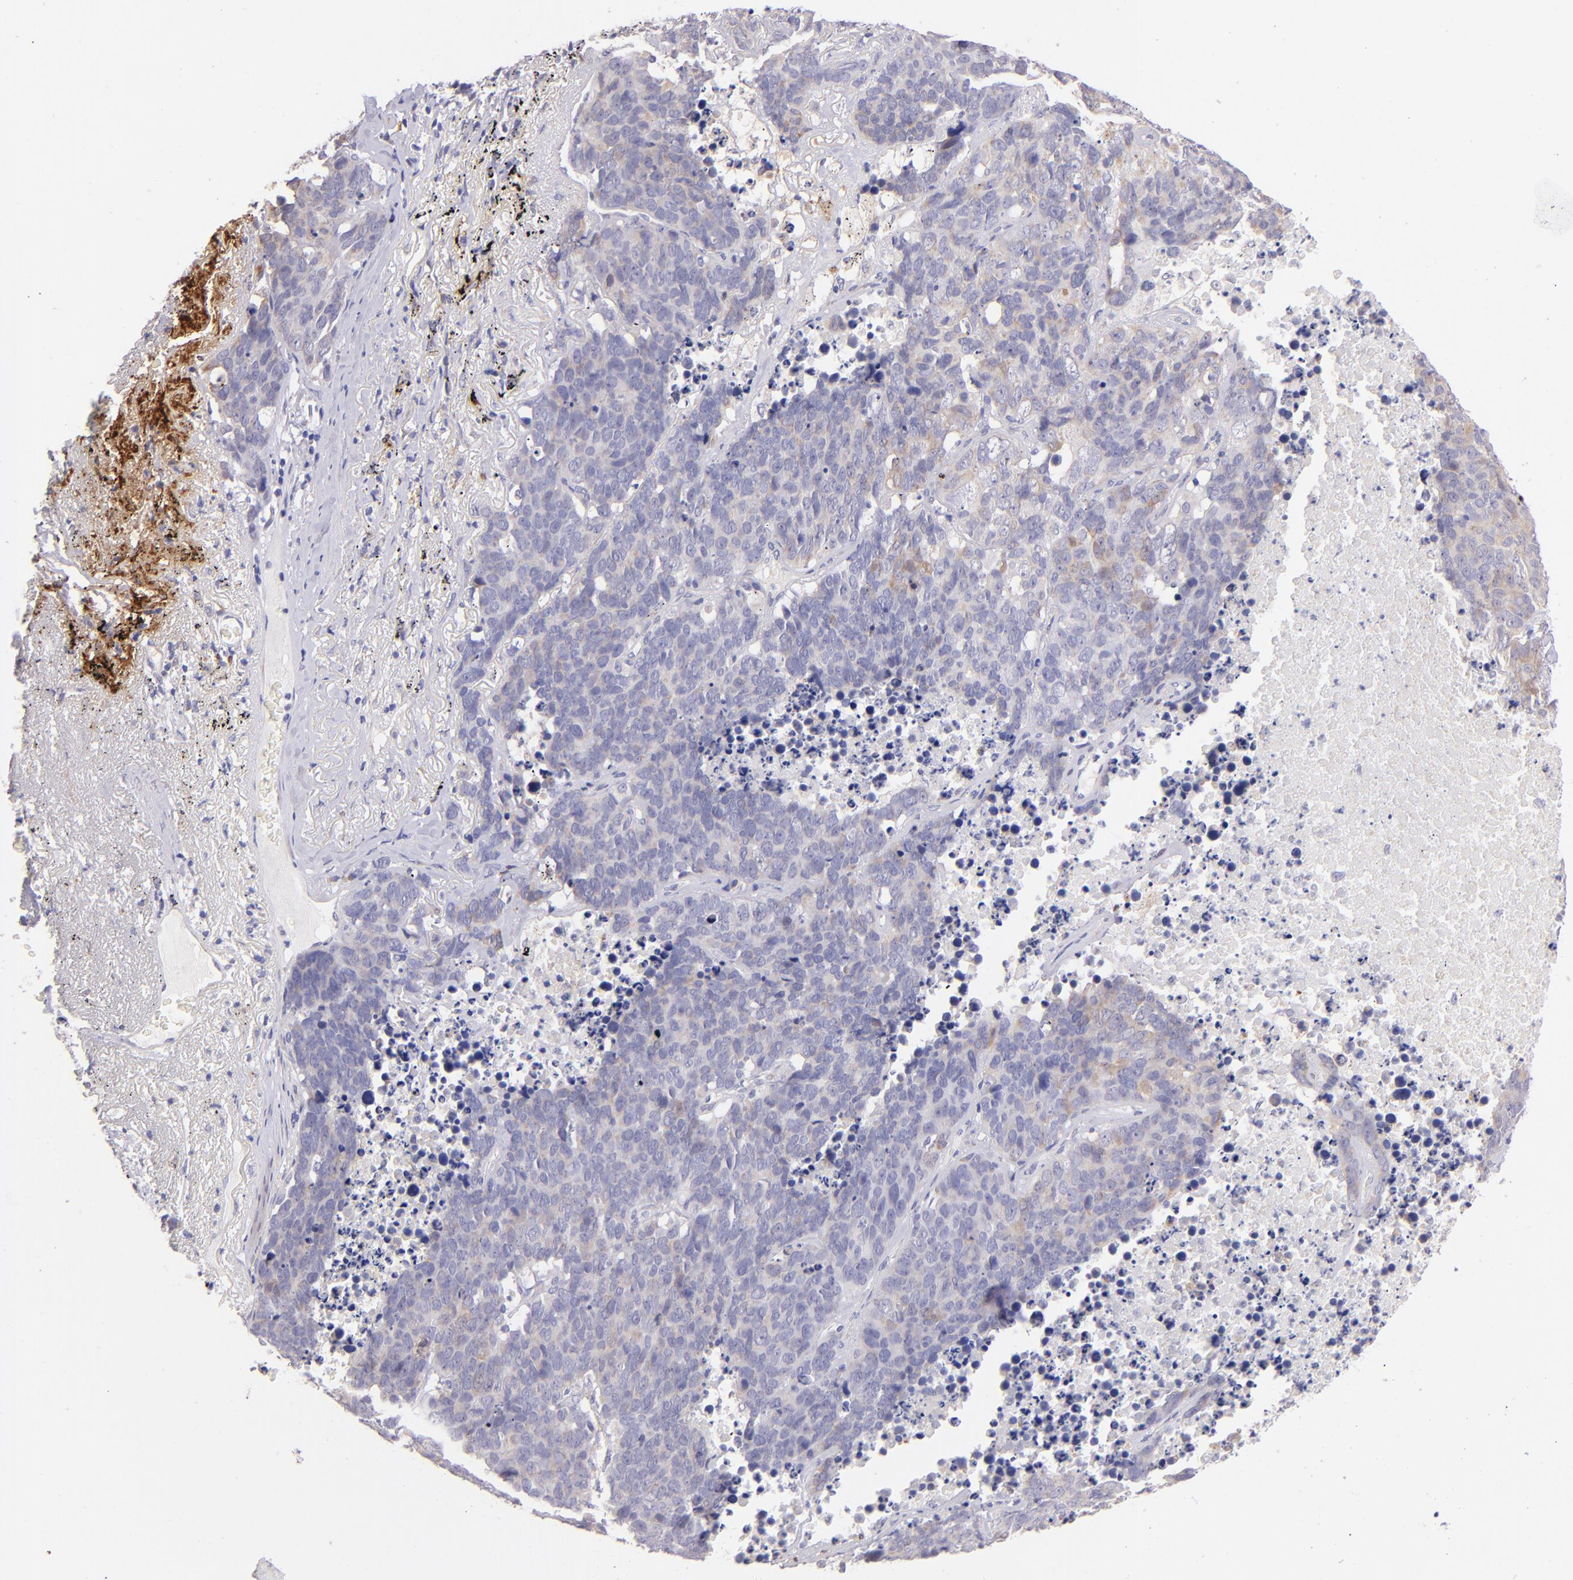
{"staining": {"intensity": "weak", "quantity": ">75%", "location": "cytoplasmic/membranous"}, "tissue": "lung cancer", "cell_type": "Tumor cells", "image_type": "cancer", "snomed": [{"axis": "morphology", "description": "Carcinoid, malignant, NOS"}, {"axis": "topography", "description": "Lung"}], "caption": "A low amount of weak cytoplasmic/membranous positivity is present in approximately >75% of tumor cells in malignant carcinoid (lung) tissue.", "gene": "SH2D4A", "patient": {"sex": "male", "age": 60}}